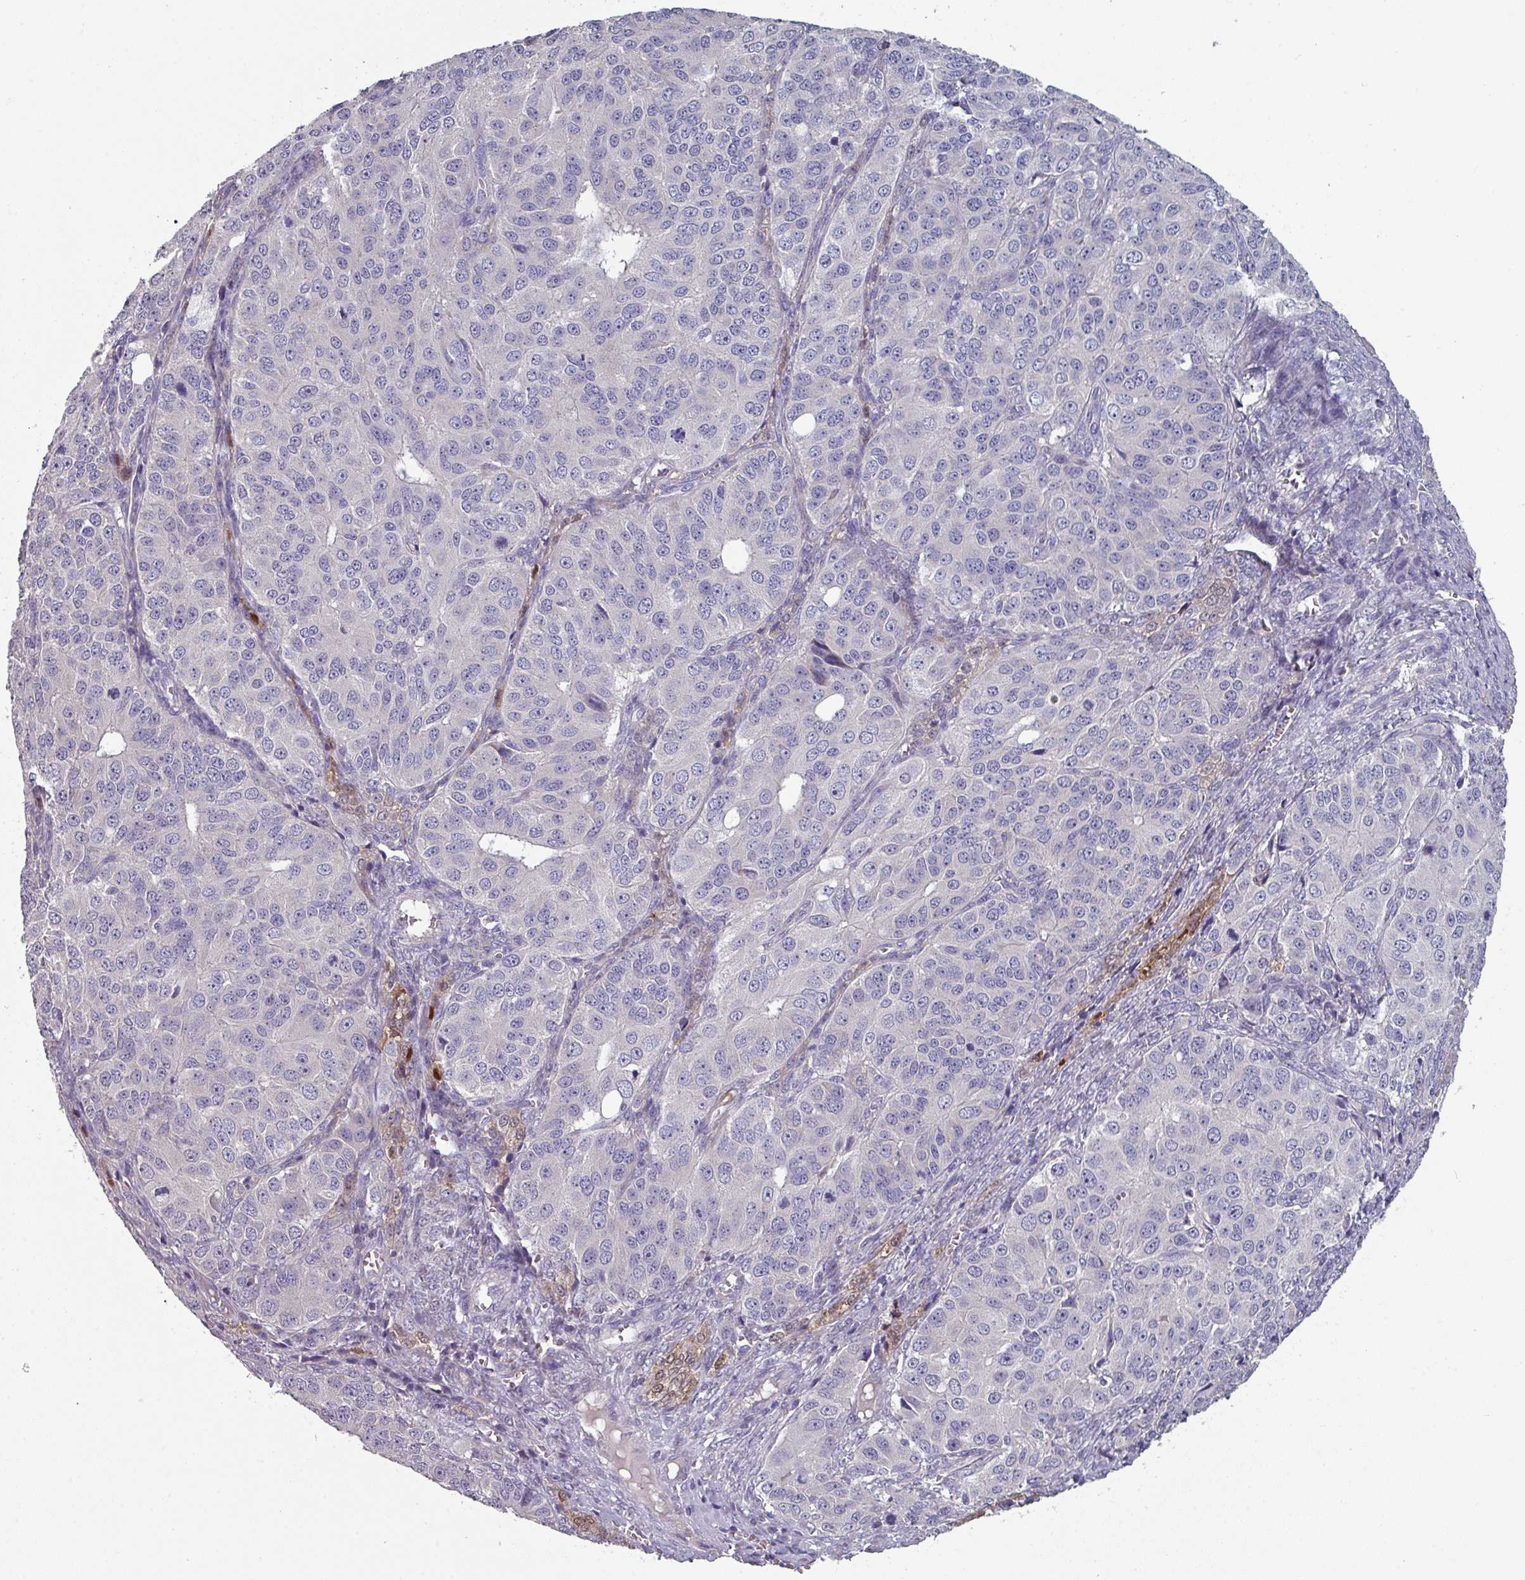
{"staining": {"intensity": "negative", "quantity": "none", "location": "none"}, "tissue": "ovarian cancer", "cell_type": "Tumor cells", "image_type": "cancer", "snomed": [{"axis": "morphology", "description": "Carcinoma, endometroid"}, {"axis": "topography", "description": "Ovary"}], "caption": "Immunohistochemical staining of endometroid carcinoma (ovarian) shows no significant positivity in tumor cells.", "gene": "PRAMEF8", "patient": {"sex": "female", "age": 51}}